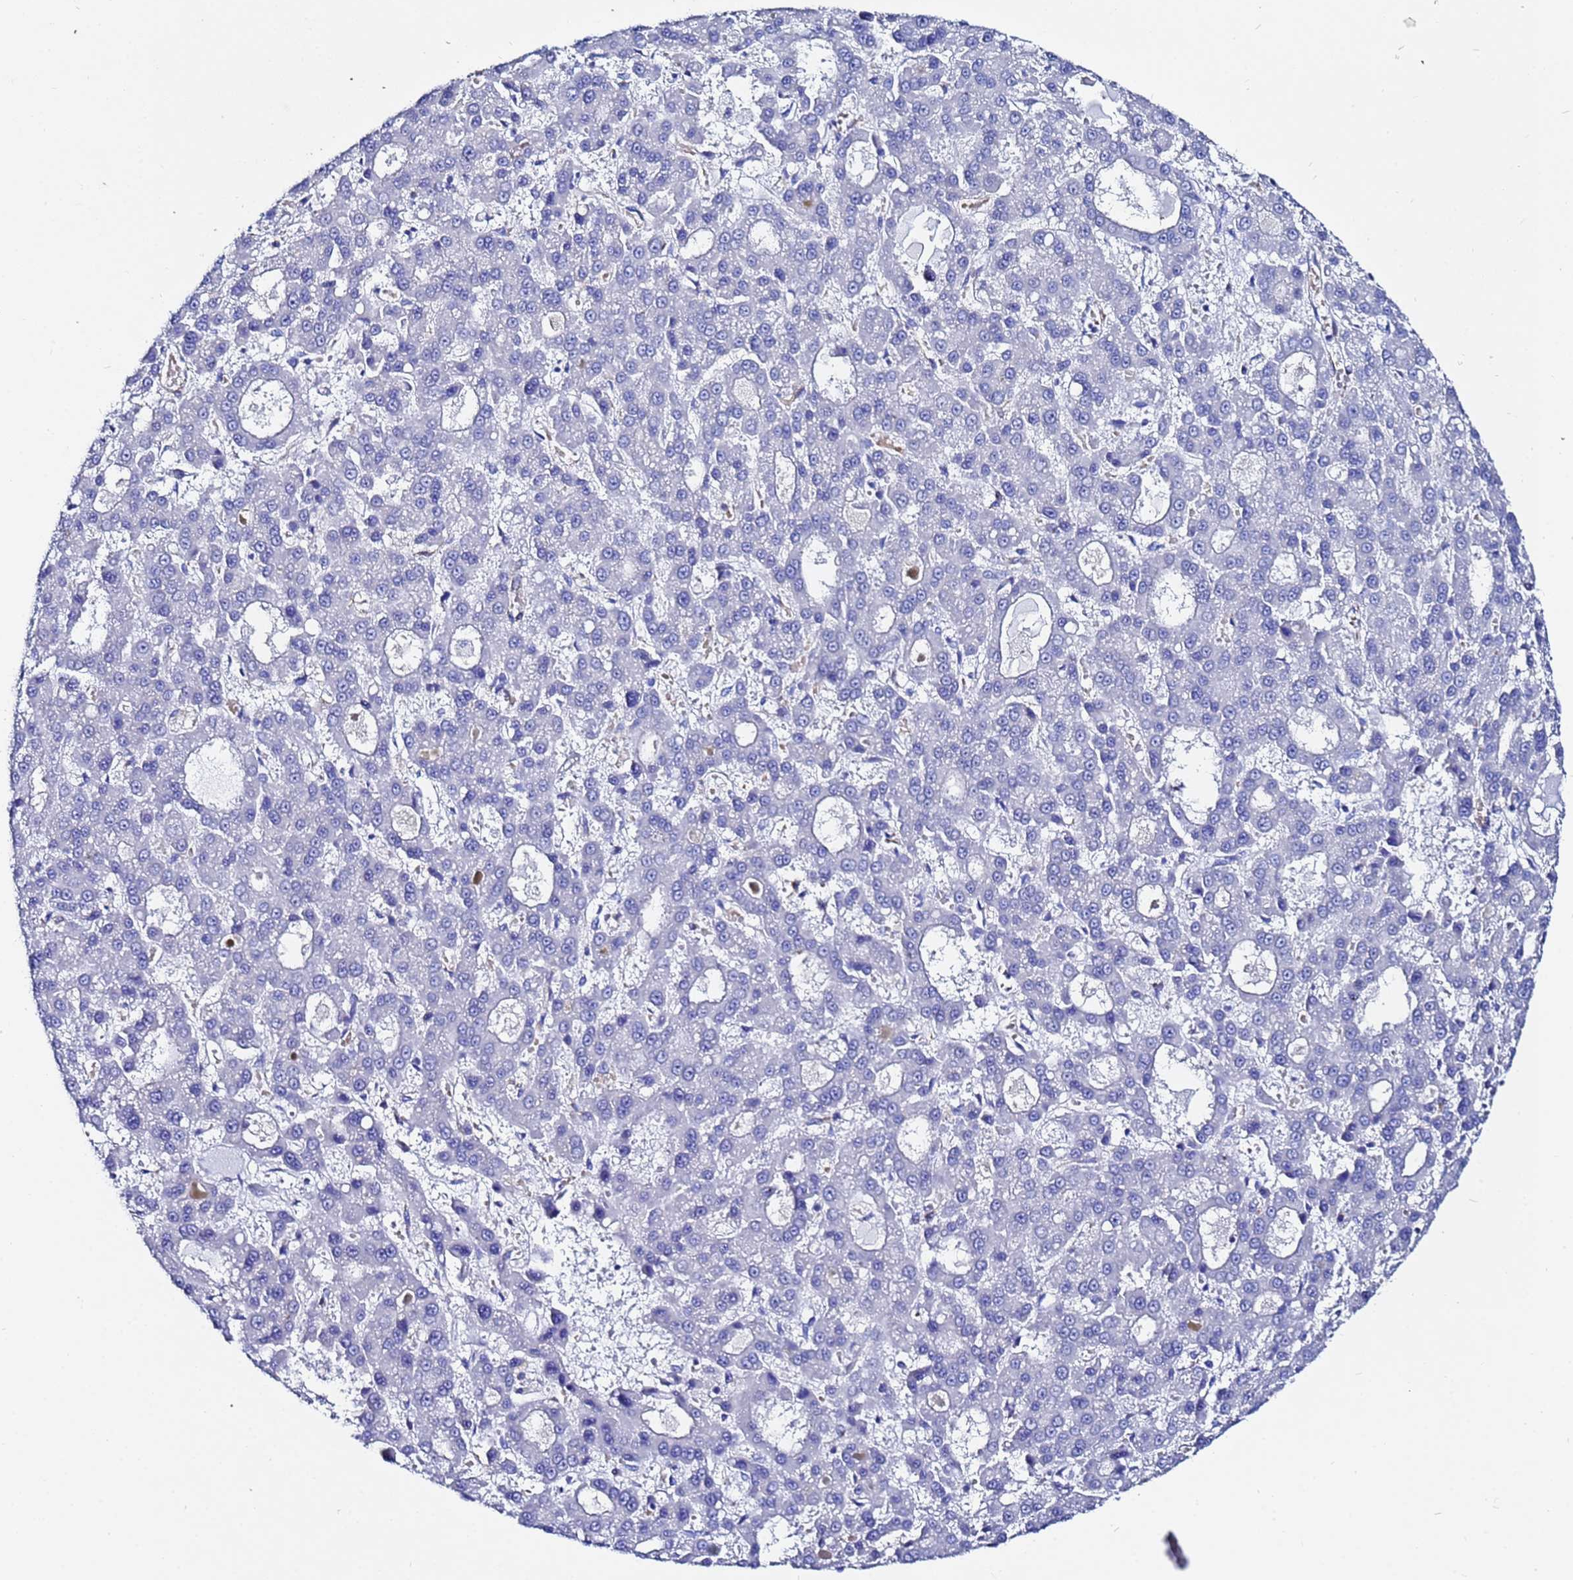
{"staining": {"intensity": "negative", "quantity": "none", "location": "none"}, "tissue": "liver cancer", "cell_type": "Tumor cells", "image_type": "cancer", "snomed": [{"axis": "morphology", "description": "Carcinoma, Hepatocellular, NOS"}, {"axis": "topography", "description": "Liver"}], "caption": "An image of hepatocellular carcinoma (liver) stained for a protein shows no brown staining in tumor cells. (Stains: DAB (3,3'-diaminobenzidine) IHC with hematoxylin counter stain, Microscopy: brightfield microscopy at high magnification).", "gene": "ZNF26", "patient": {"sex": "male", "age": 70}}